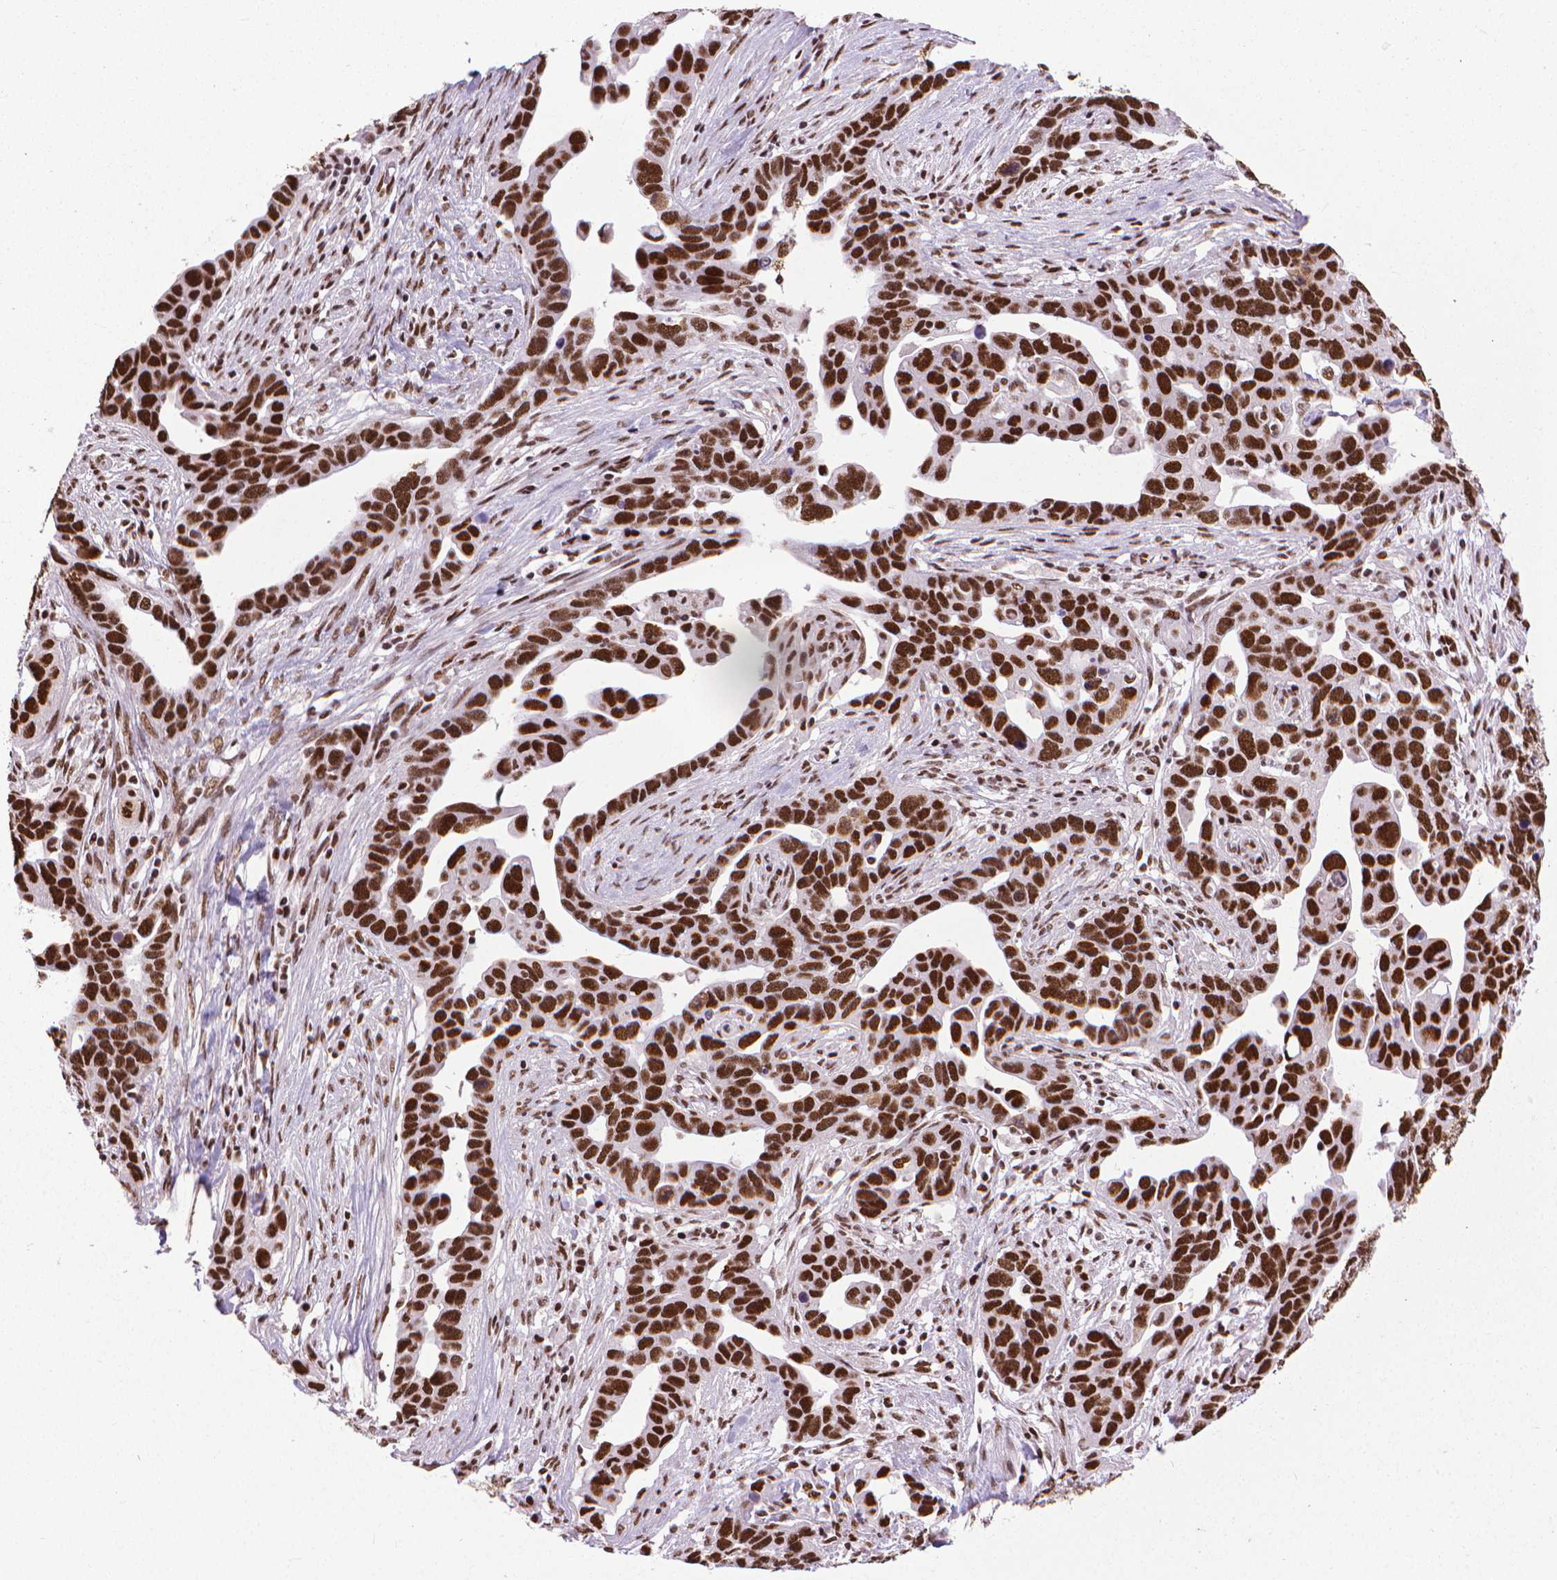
{"staining": {"intensity": "strong", "quantity": ">75%", "location": "nuclear"}, "tissue": "ovarian cancer", "cell_type": "Tumor cells", "image_type": "cancer", "snomed": [{"axis": "morphology", "description": "Cystadenocarcinoma, serous, NOS"}, {"axis": "topography", "description": "Ovary"}], "caption": "High-magnification brightfield microscopy of ovarian serous cystadenocarcinoma stained with DAB (brown) and counterstained with hematoxylin (blue). tumor cells exhibit strong nuclear staining is identified in approximately>75% of cells.", "gene": "AKAP8", "patient": {"sex": "female", "age": 54}}